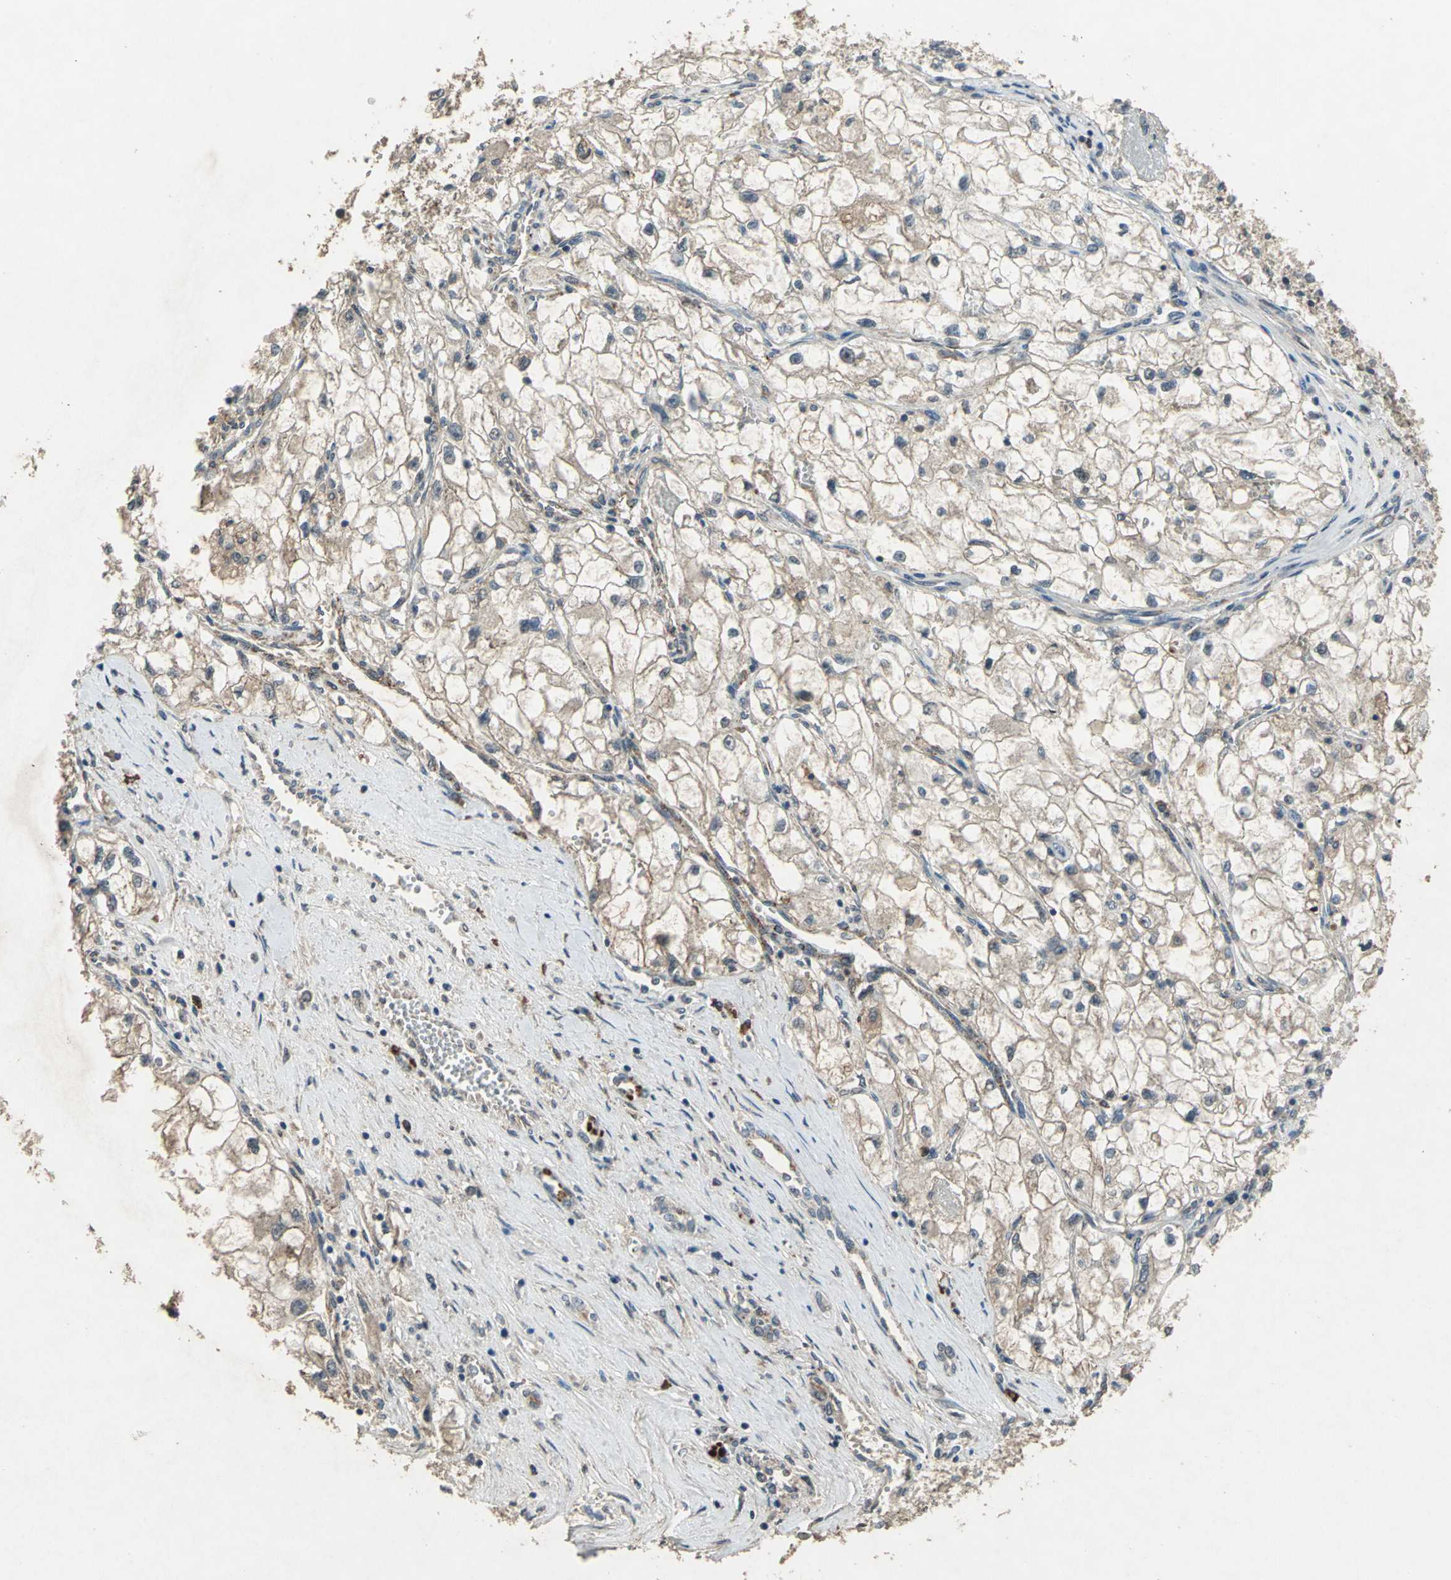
{"staining": {"intensity": "weak", "quantity": "25%-75%", "location": "cytoplasmic/membranous"}, "tissue": "renal cancer", "cell_type": "Tumor cells", "image_type": "cancer", "snomed": [{"axis": "morphology", "description": "Adenocarcinoma, NOS"}, {"axis": "topography", "description": "Kidney"}], "caption": "Immunohistochemical staining of human renal adenocarcinoma displays low levels of weak cytoplasmic/membranous protein staining in about 25%-75% of tumor cells.", "gene": "SEPTIN4", "patient": {"sex": "female", "age": 70}}